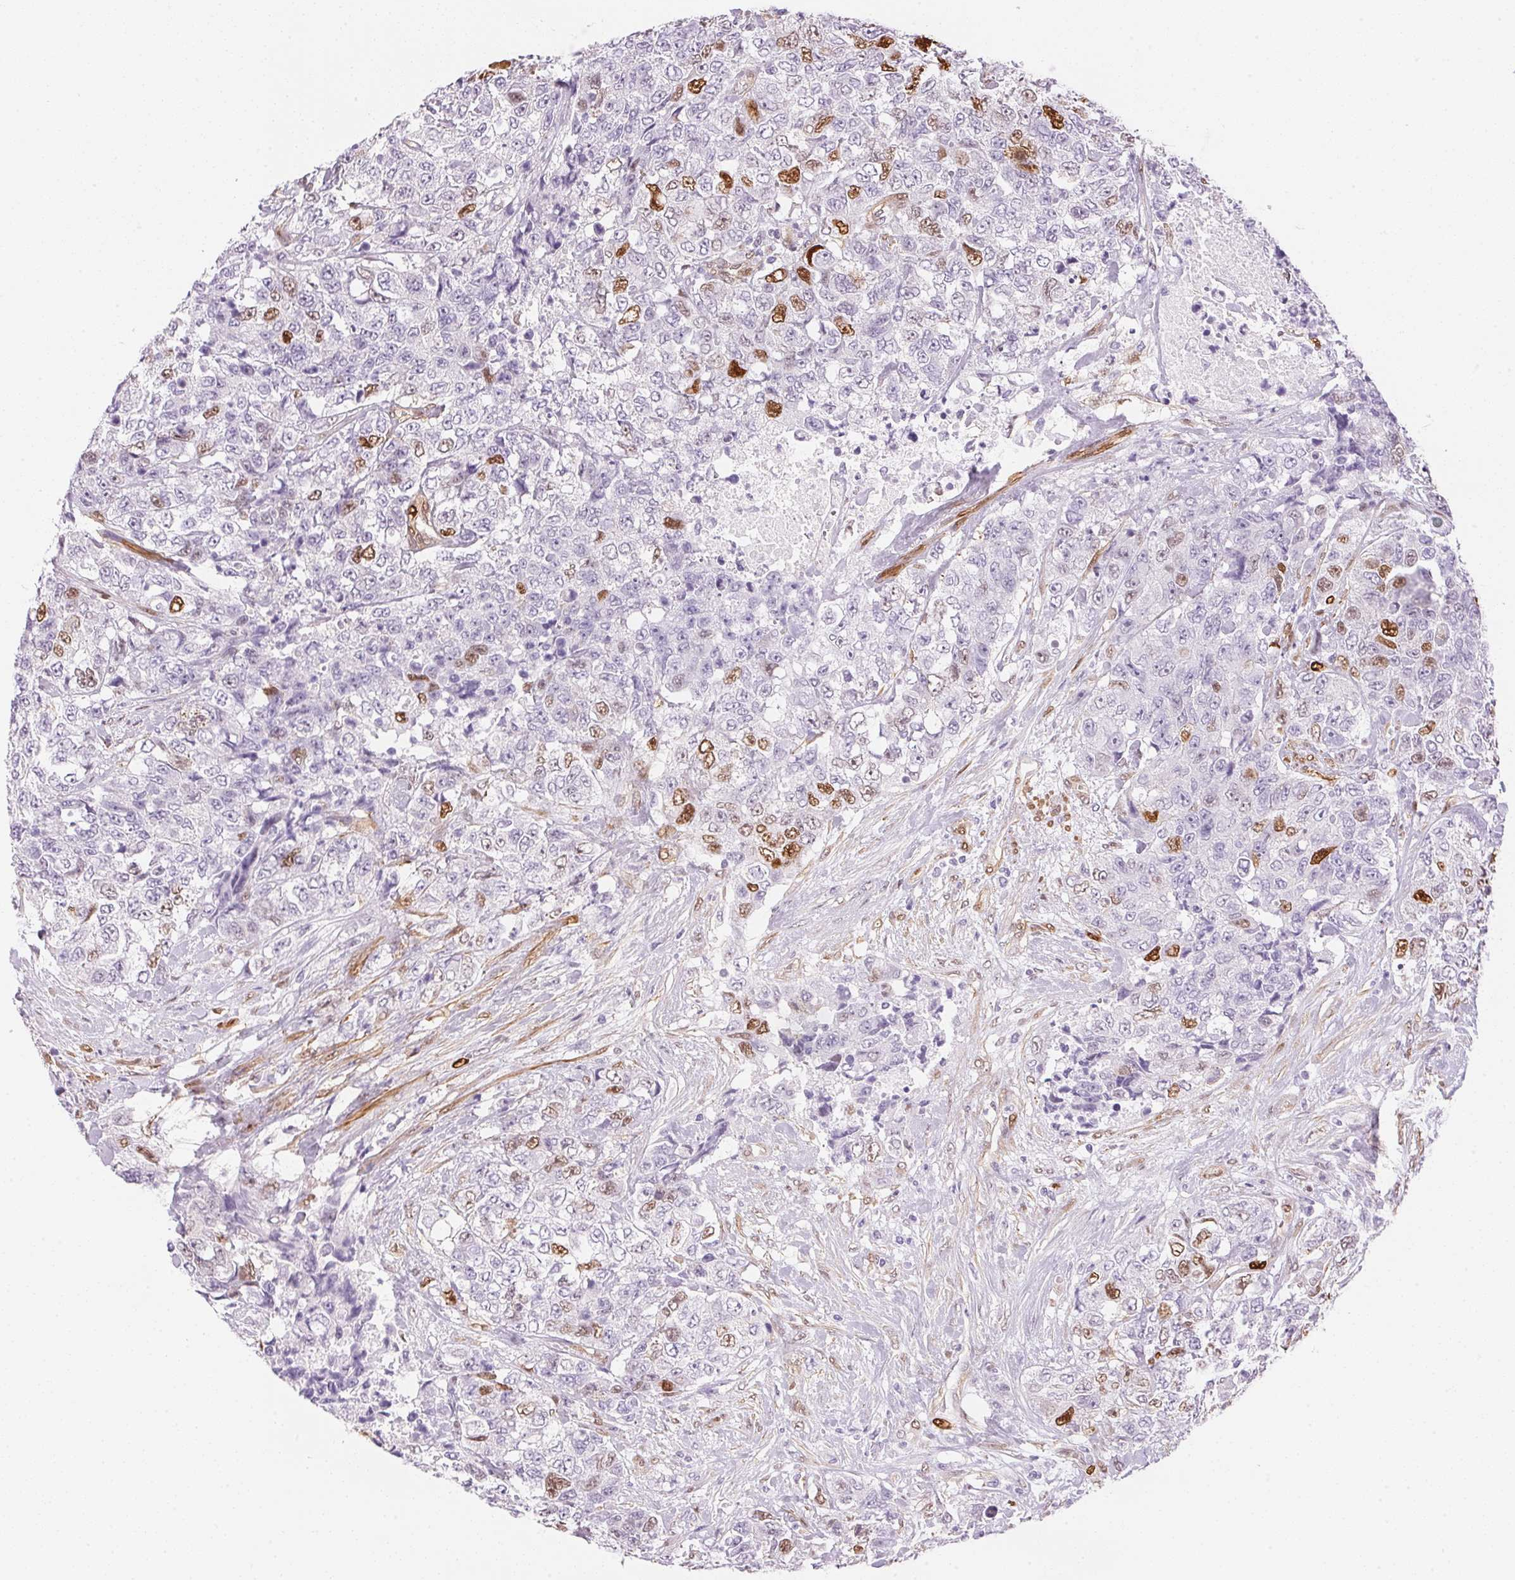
{"staining": {"intensity": "moderate", "quantity": "<25%", "location": "nuclear"}, "tissue": "urothelial cancer", "cell_type": "Tumor cells", "image_type": "cancer", "snomed": [{"axis": "morphology", "description": "Urothelial carcinoma, High grade"}, {"axis": "topography", "description": "Urinary bladder"}], "caption": "DAB (3,3'-diaminobenzidine) immunohistochemical staining of human urothelial cancer reveals moderate nuclear protein staining in about <25% of tumor cells.", "gene": "SMTN", "patient": {"sex": "female", "age": 78}}